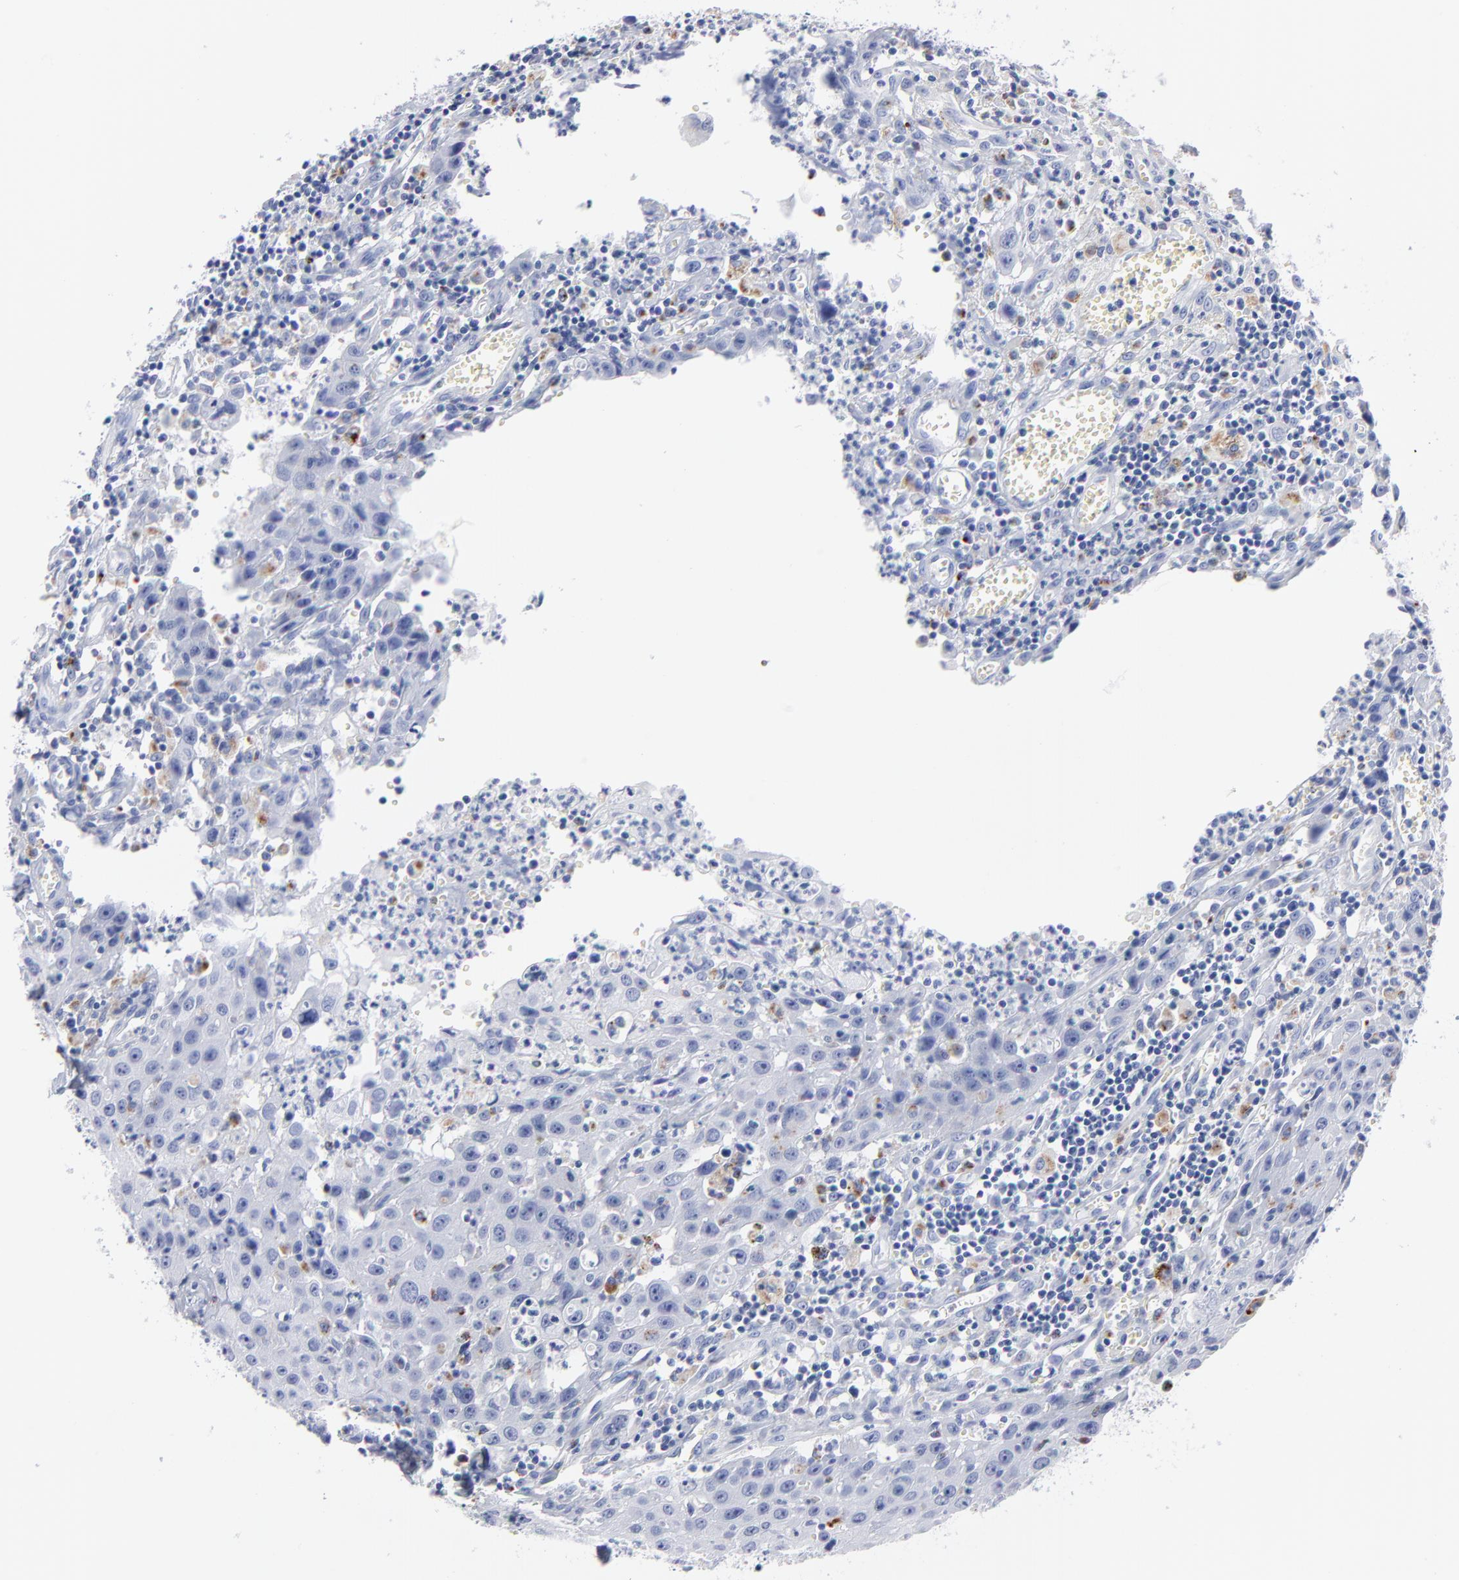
{"staining": {"intensity": "negative", "quantity": "none", "location": "none"}, "tissue": "urothelial cancer", "cell_type": "Tumor cells", "image_type": "cancer", "snomed": [{"axis": "morphology", "description": "Urothelial carcinoma, High grade"}, {"axis": "topography", "description": "Urinary bladder"}], "caption": "This is a micrograph of IHC staining of high-grade urothelial carcinoma, which shows no positivity in tumor cells.", "gene": "CPVL", "patient": {"sex": "male", "age": 66}}